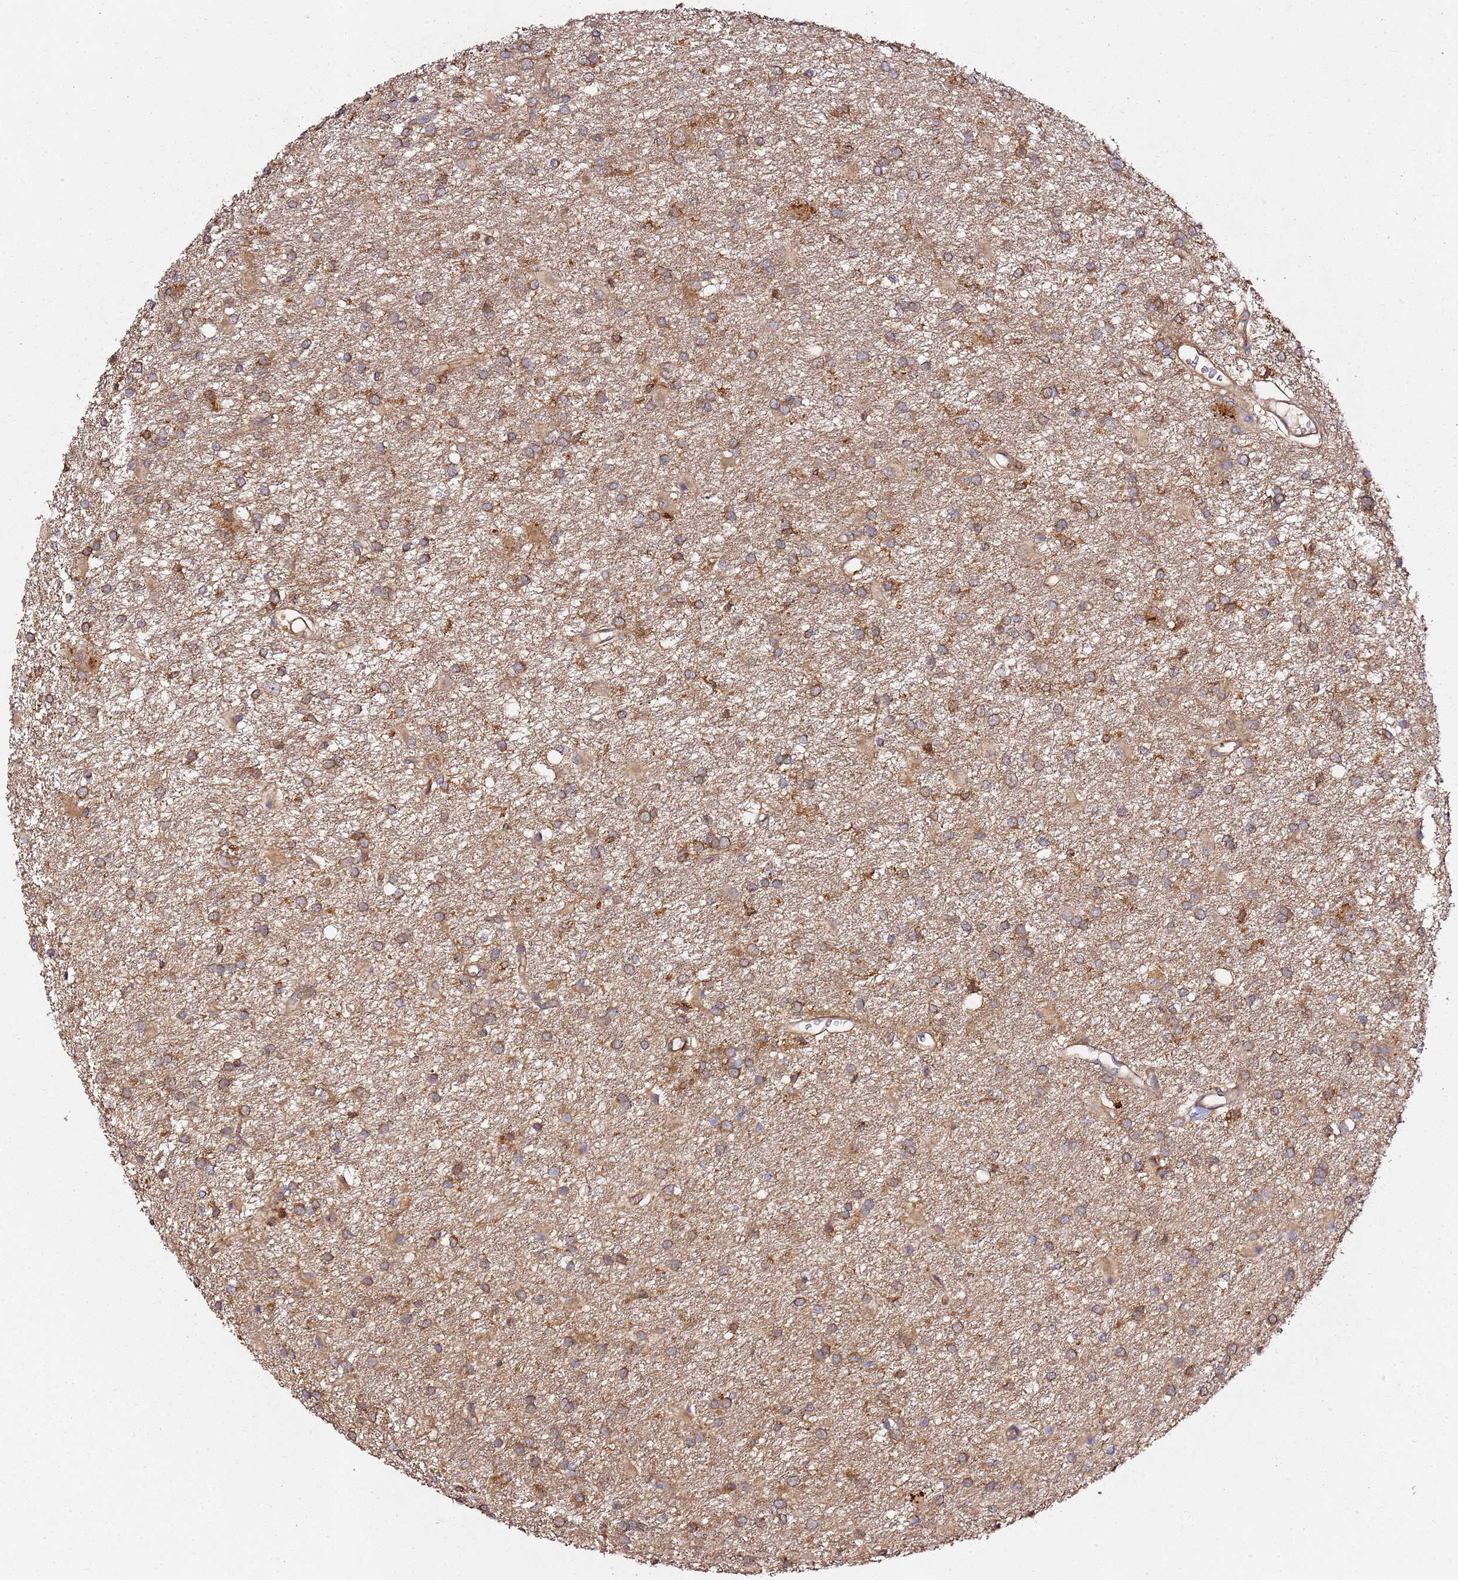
{"staining": {"intensity": "moderate", "quantity": "25%-75%", "location": "cytoplasmic/membranous"}, "tissue": "glioma", "cell_type": "Tumor cells", "image_type": "cancer", "snomed": [{"axis": "morphology", "description": "Glioma, malignant, High grade"}, {"axis": "topography", "description": "Brain"}], "caption": "Tumor cells reveal medium levels of moderate cytoplasmic/membranous positivity in approximately 25%-75% of cells in glioma. The staining was performed using DAB (3,3'-diaminobenzidine), with brown indicating positive protein expression. Nuclei are stained blue with hematoxylin.", "gene": "PRMT7", "patient": {"sex": "female", "age": 50}}